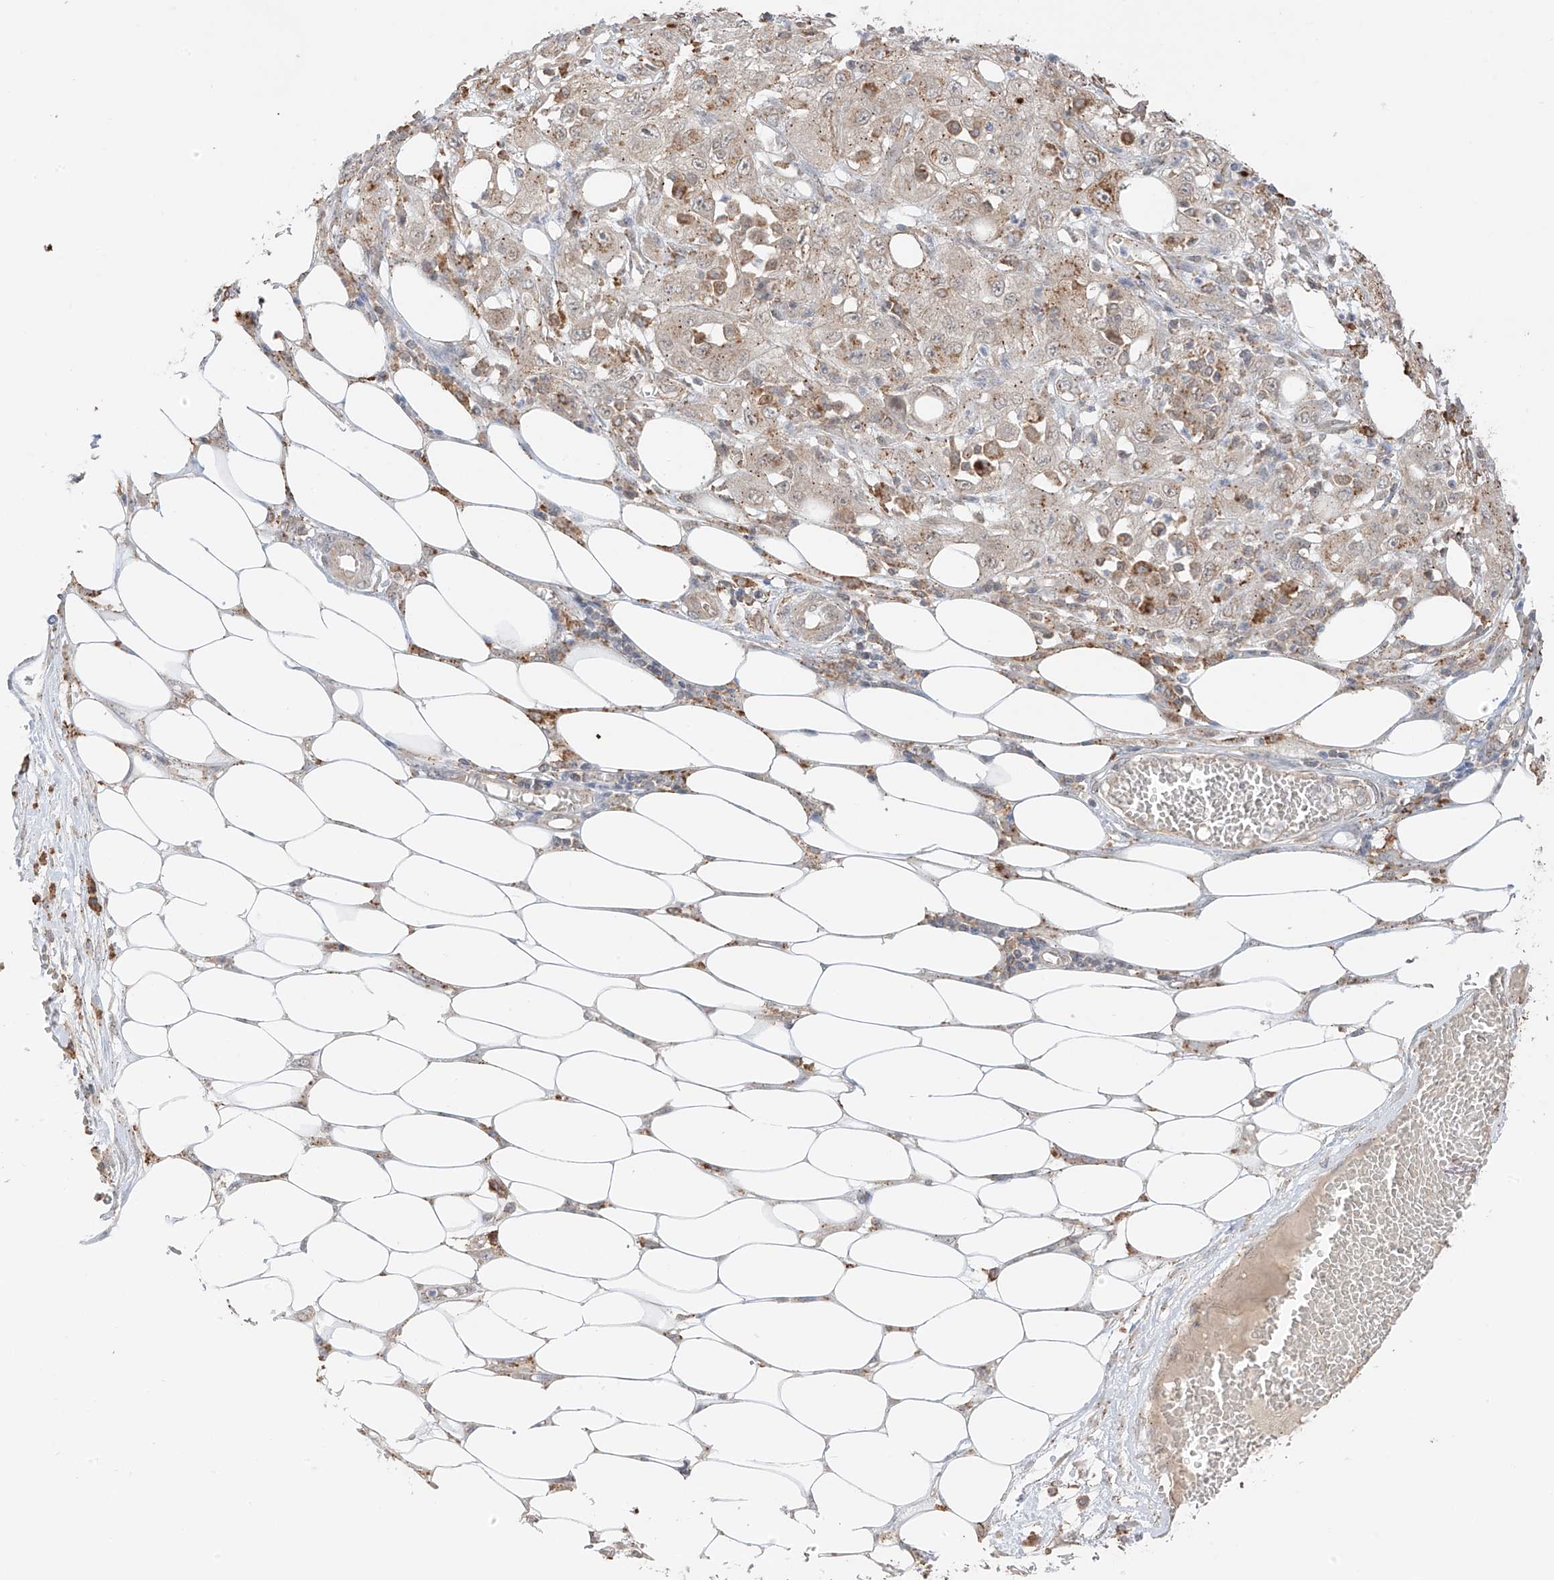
{"staining": {"intensity": "moderate", "quantity": "<25%", "location": "cytoplasmic/membranous"}, "tissue": "skin cancer", "cell_type": "Tumor cells", "image_type": "cancer", "snomed": [{"axis": "morphology", "description": "Squamous cell carcinoma, NOS"}, {"axis": "morphology", "description": "Squamous cell carcinoma, metastatic, NOS"}, {"axis": "topography", "description": "Skin"}, {"axis": "topography", "description": "Lymph node"}], "caption": "DAB immunohistochemical staining of human skin cancer demonstrates moderate cytoplasmic/membranous protein positivity in about <25% of tumor cells. (IHC, brightfield microscopy, high magnification).", "gene": "N4BP3", "patient": {"sex": "male", "age": 75}}